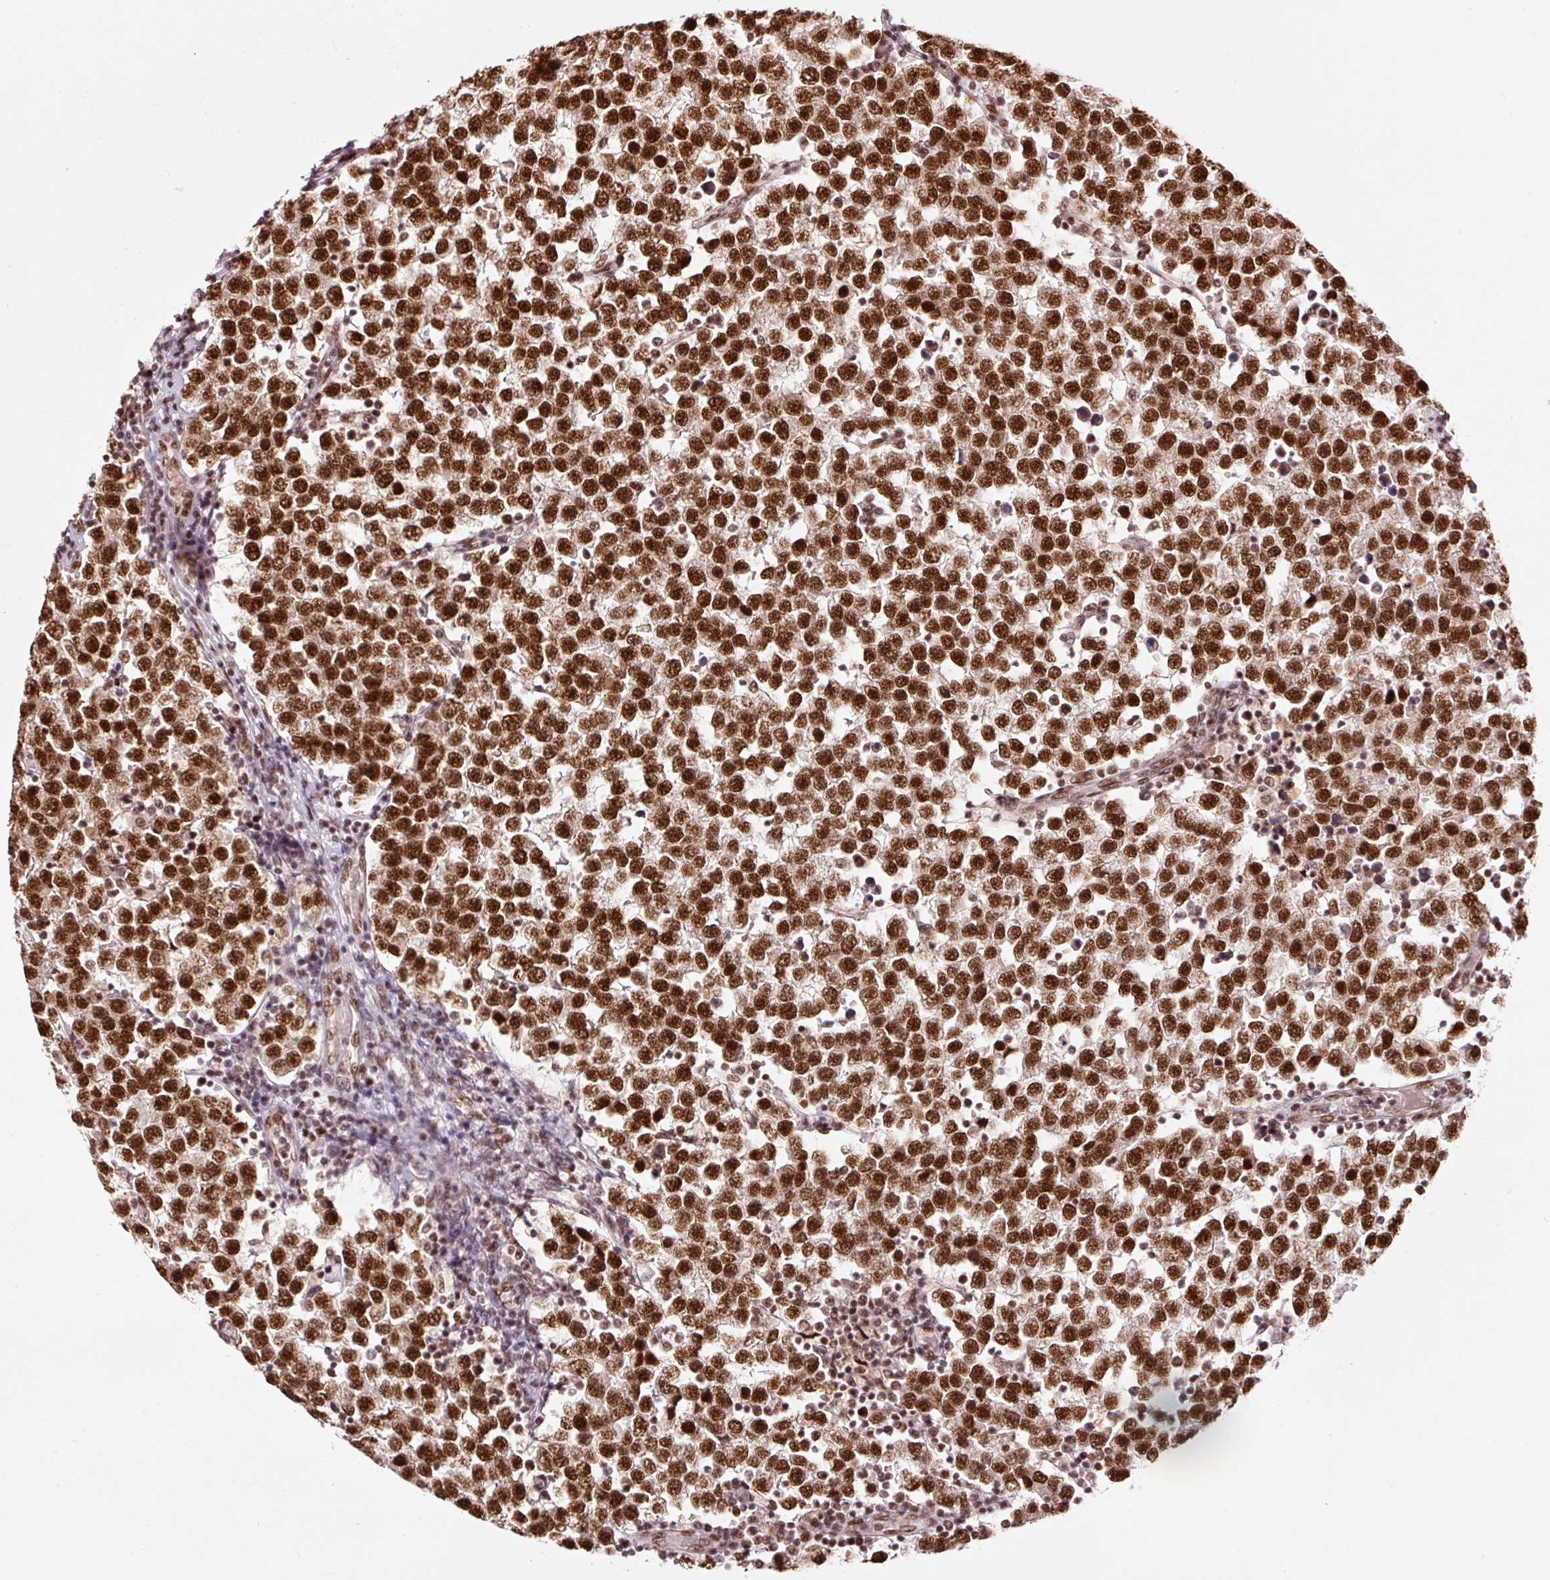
{"staining": {"intensity": "strong", "quantity": ">75%", "location": "nuclear"}, "tissue": "testis cancer", "cell_type": "Tumor cells", "image_type": "cancer", "snomed": [{"axis": "morphology", "description": "Seminoma, NOS"}, {"axis": "topography", "description": "Testis"}], "caption": "Human testis cancer stained with a brown dye demonstrates strong nuclear positive positivity in about >75% of tumor cells.", "gene": "ZBTB44", "patient": {"sex": "male", "age": 34}}